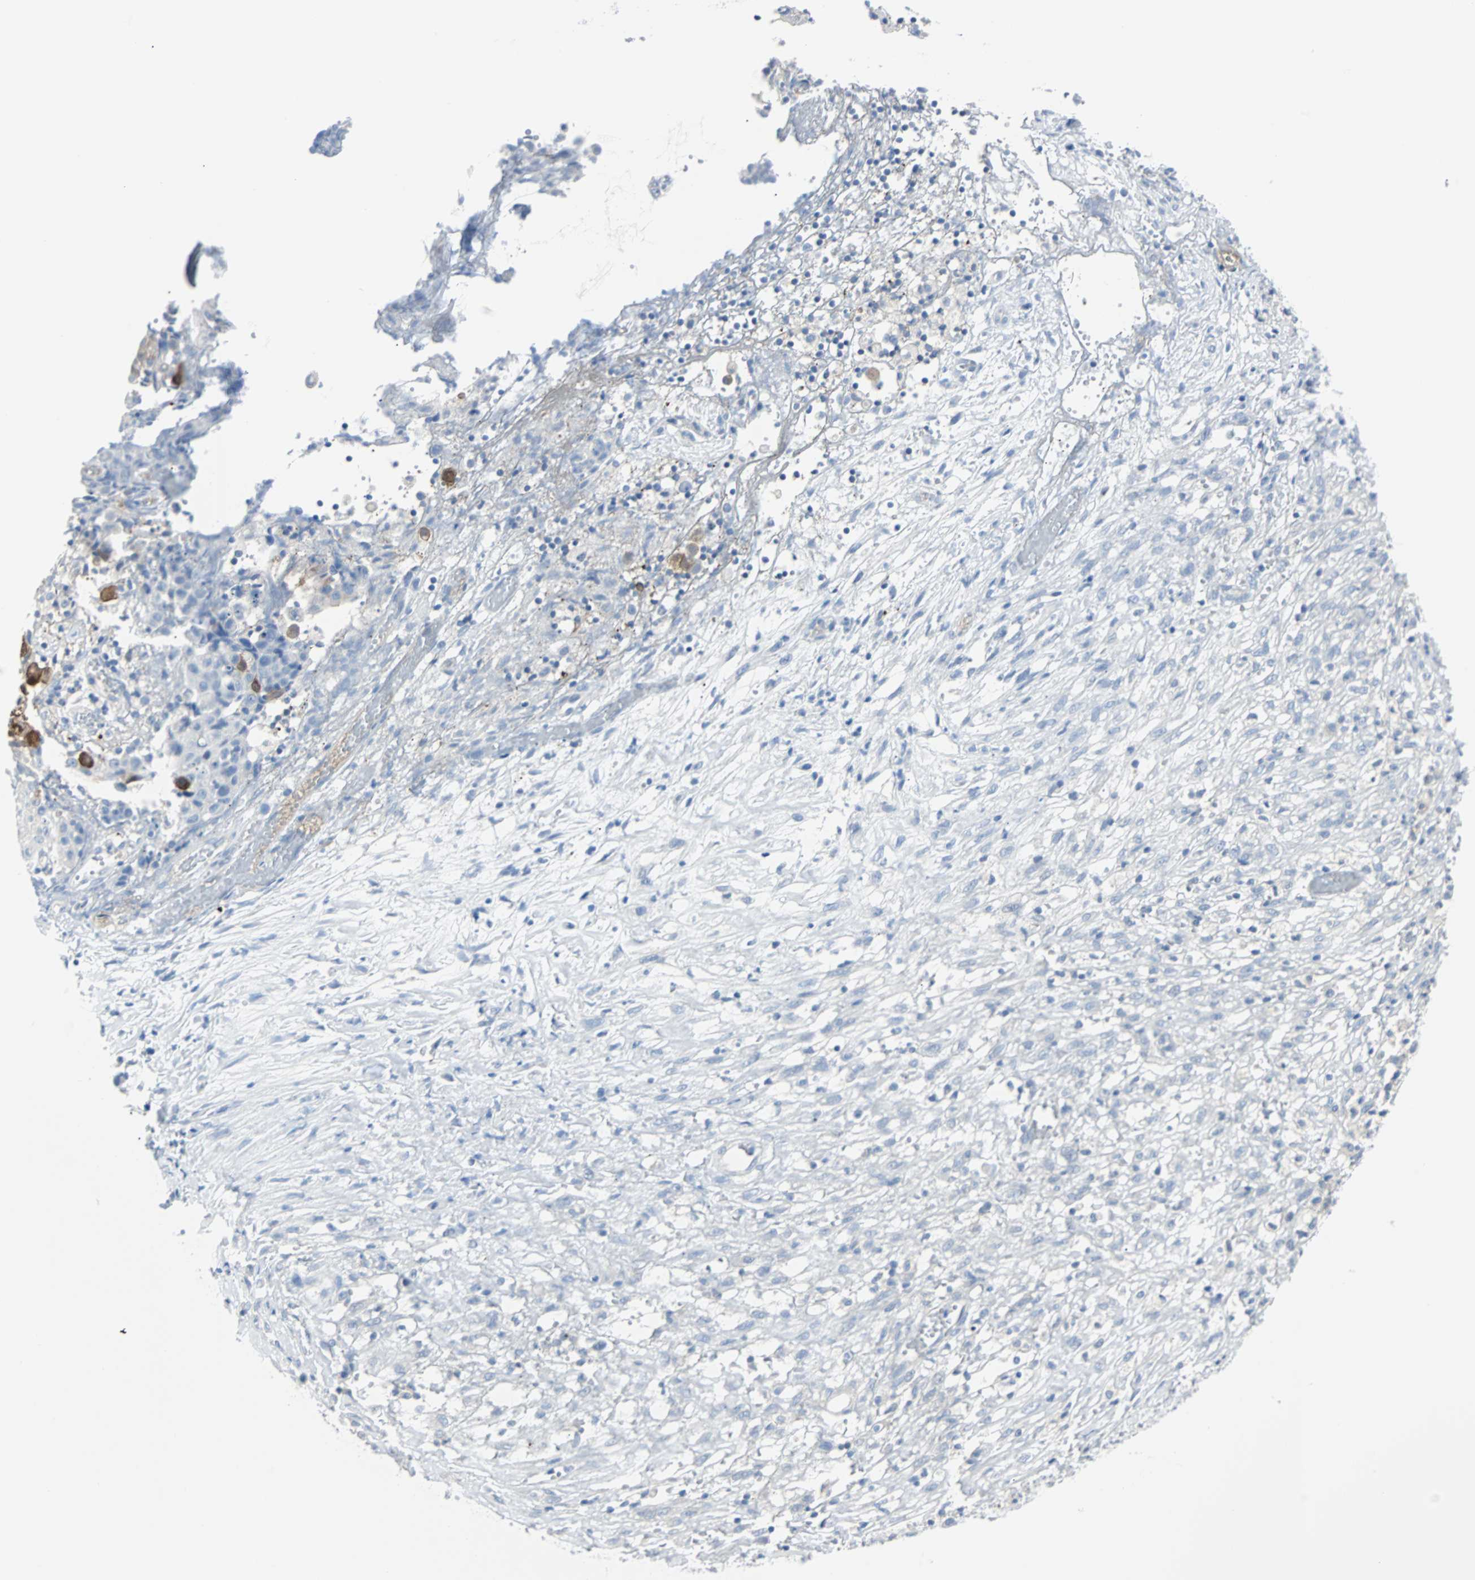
{"staining": {"intensity": "negative", "quantity": "none", "location": "none"}, "tissue": "ovarian cancer", "cell_type": "Tumor cells", "image_type": "cancer", "snomed": [{"axis": "morphology", "description": "Carcinoma, endometroid"}, {"axis": "topography", "description": "Ovary"}], "caption": "Immunohistochemistry photomicrograph of neoplastic tissue: ovarian endometroid carcinoma stained with DAB demonstrates no significant protein positivity in tumor cells. (DAB immunohistochemistry, high magnification).", "gene": "RASA1", "patient": {"sex": "female", "age": 42}}